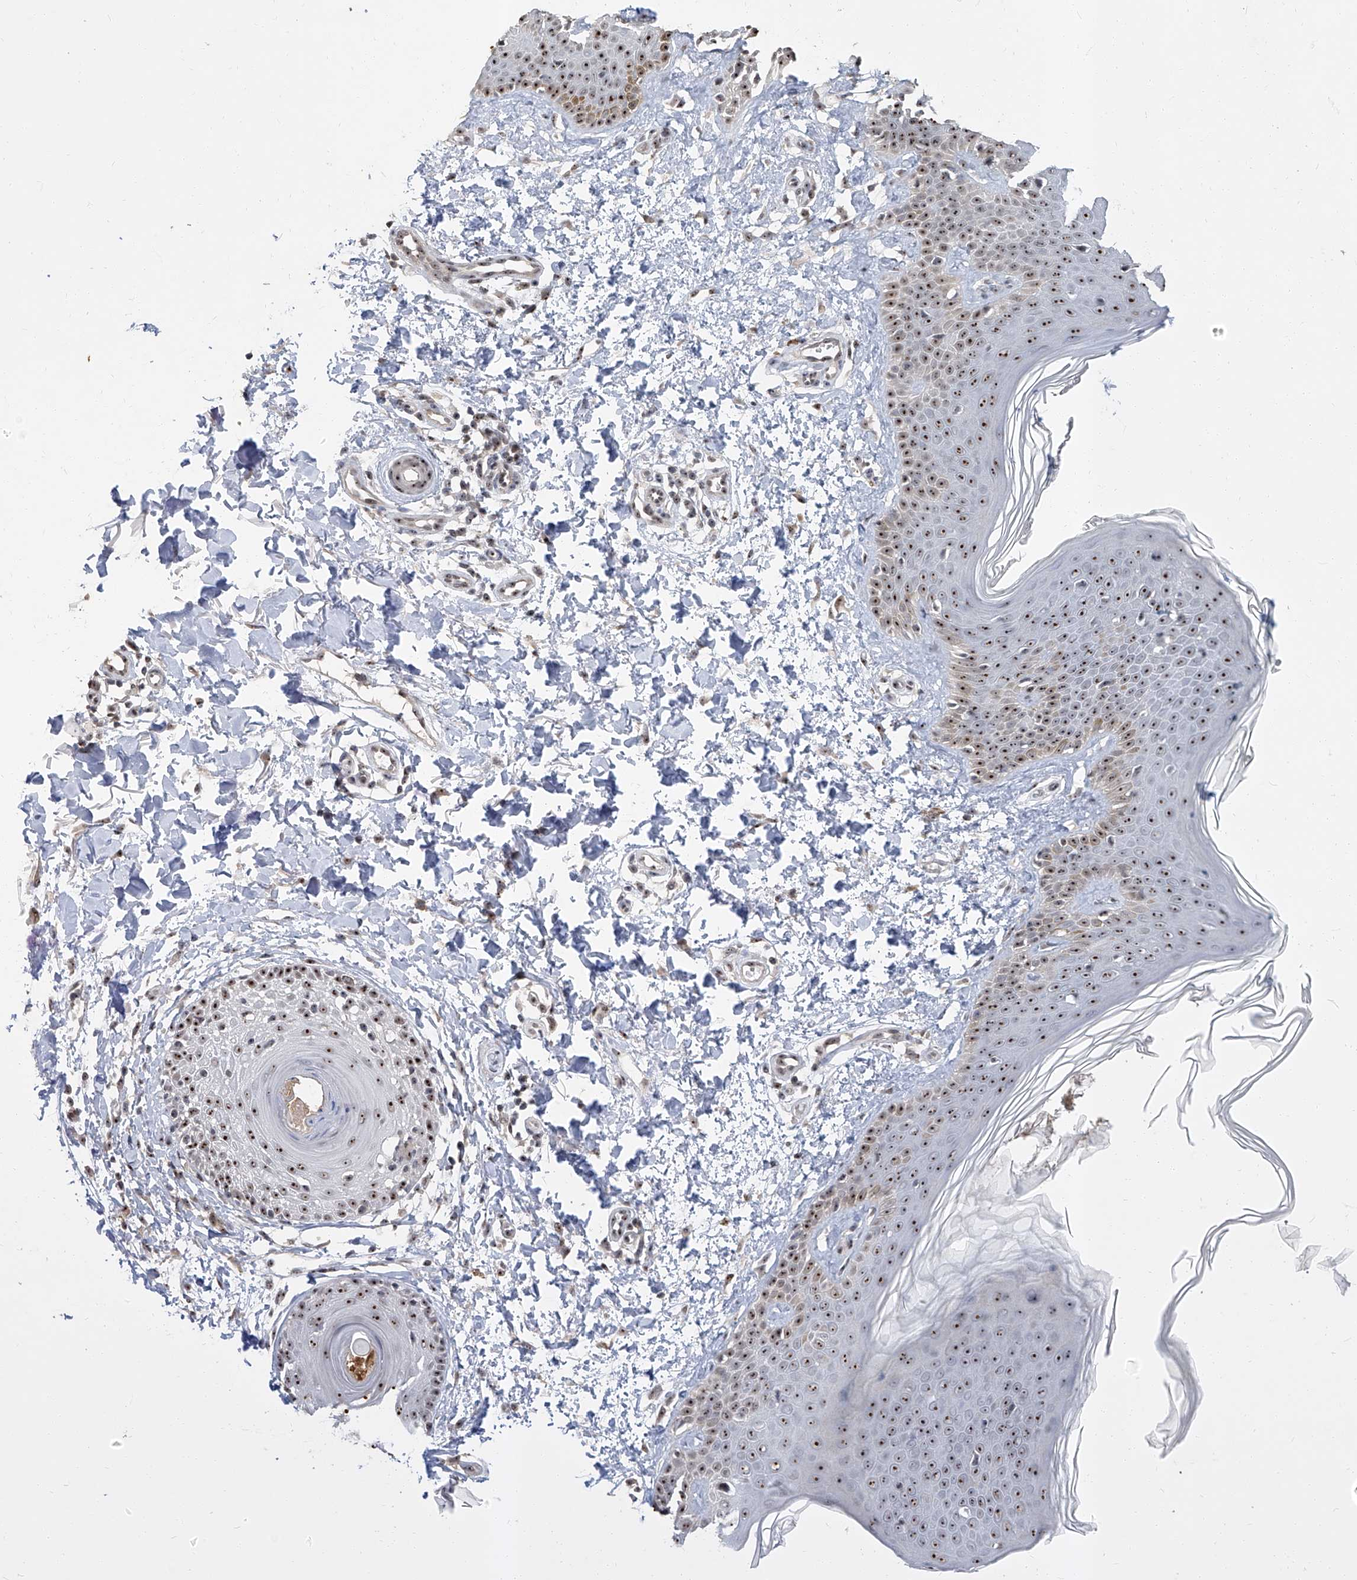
{"staining": {"intensity": "strong", "quantity": ">75%", "location": "cytoplasmic/membranous"}, "tissue": "skin", "cell_type": "Fibroblasts", "image_type": "normal", "snomed": [{"axis": "morphology", "description": "Normal tissue, NOS"}, {"axis": "topography", "description": "Skin"}], "caption": "Immunohistochemistry (IHC) photomicrograph of normal skin stained for a protein (brown), which demonstrates high levels of strong cytoplasmic/membranous staining in approximately >75% of fibroblasts.", "gene": "CMTR1", "patient": {"sex": "male", "age": 37}}